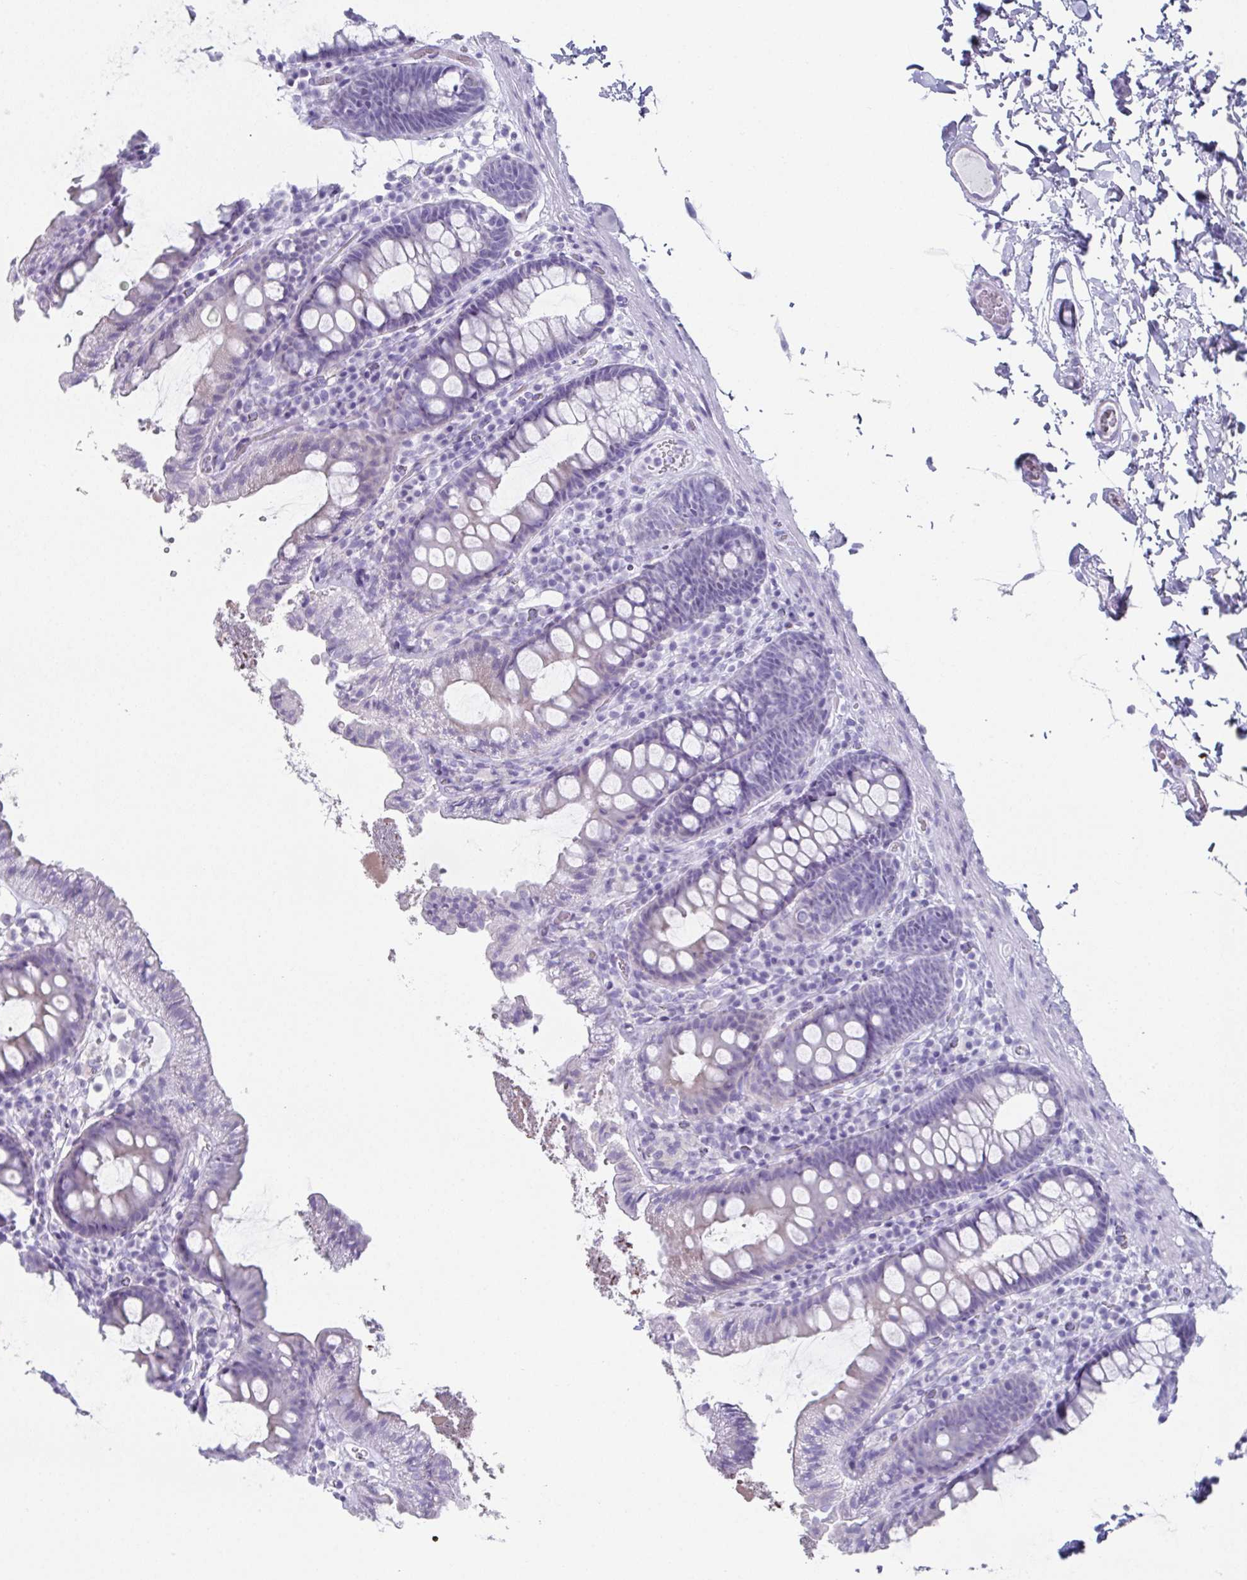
{"staining": {"intensity": "negative", "quantity": "none", "location": "none"}, "tissue": "colon", "cell_type": "Endothelial cells", "image_type": "normal", "snomed": [{"axis": "morphology", "description": "Normal tissue, NOS"}, {"axis": "topography", "description": "Colon"}, {"axis": "topography", "description": "Peripheral nerve tissue"}], "caption": "This is an immunohistochemistry histopathology image of normal colon. There is no expression in endothelial cells.", "gene": "SYCP1", "patient": {"sex": "male", "age": 84}}